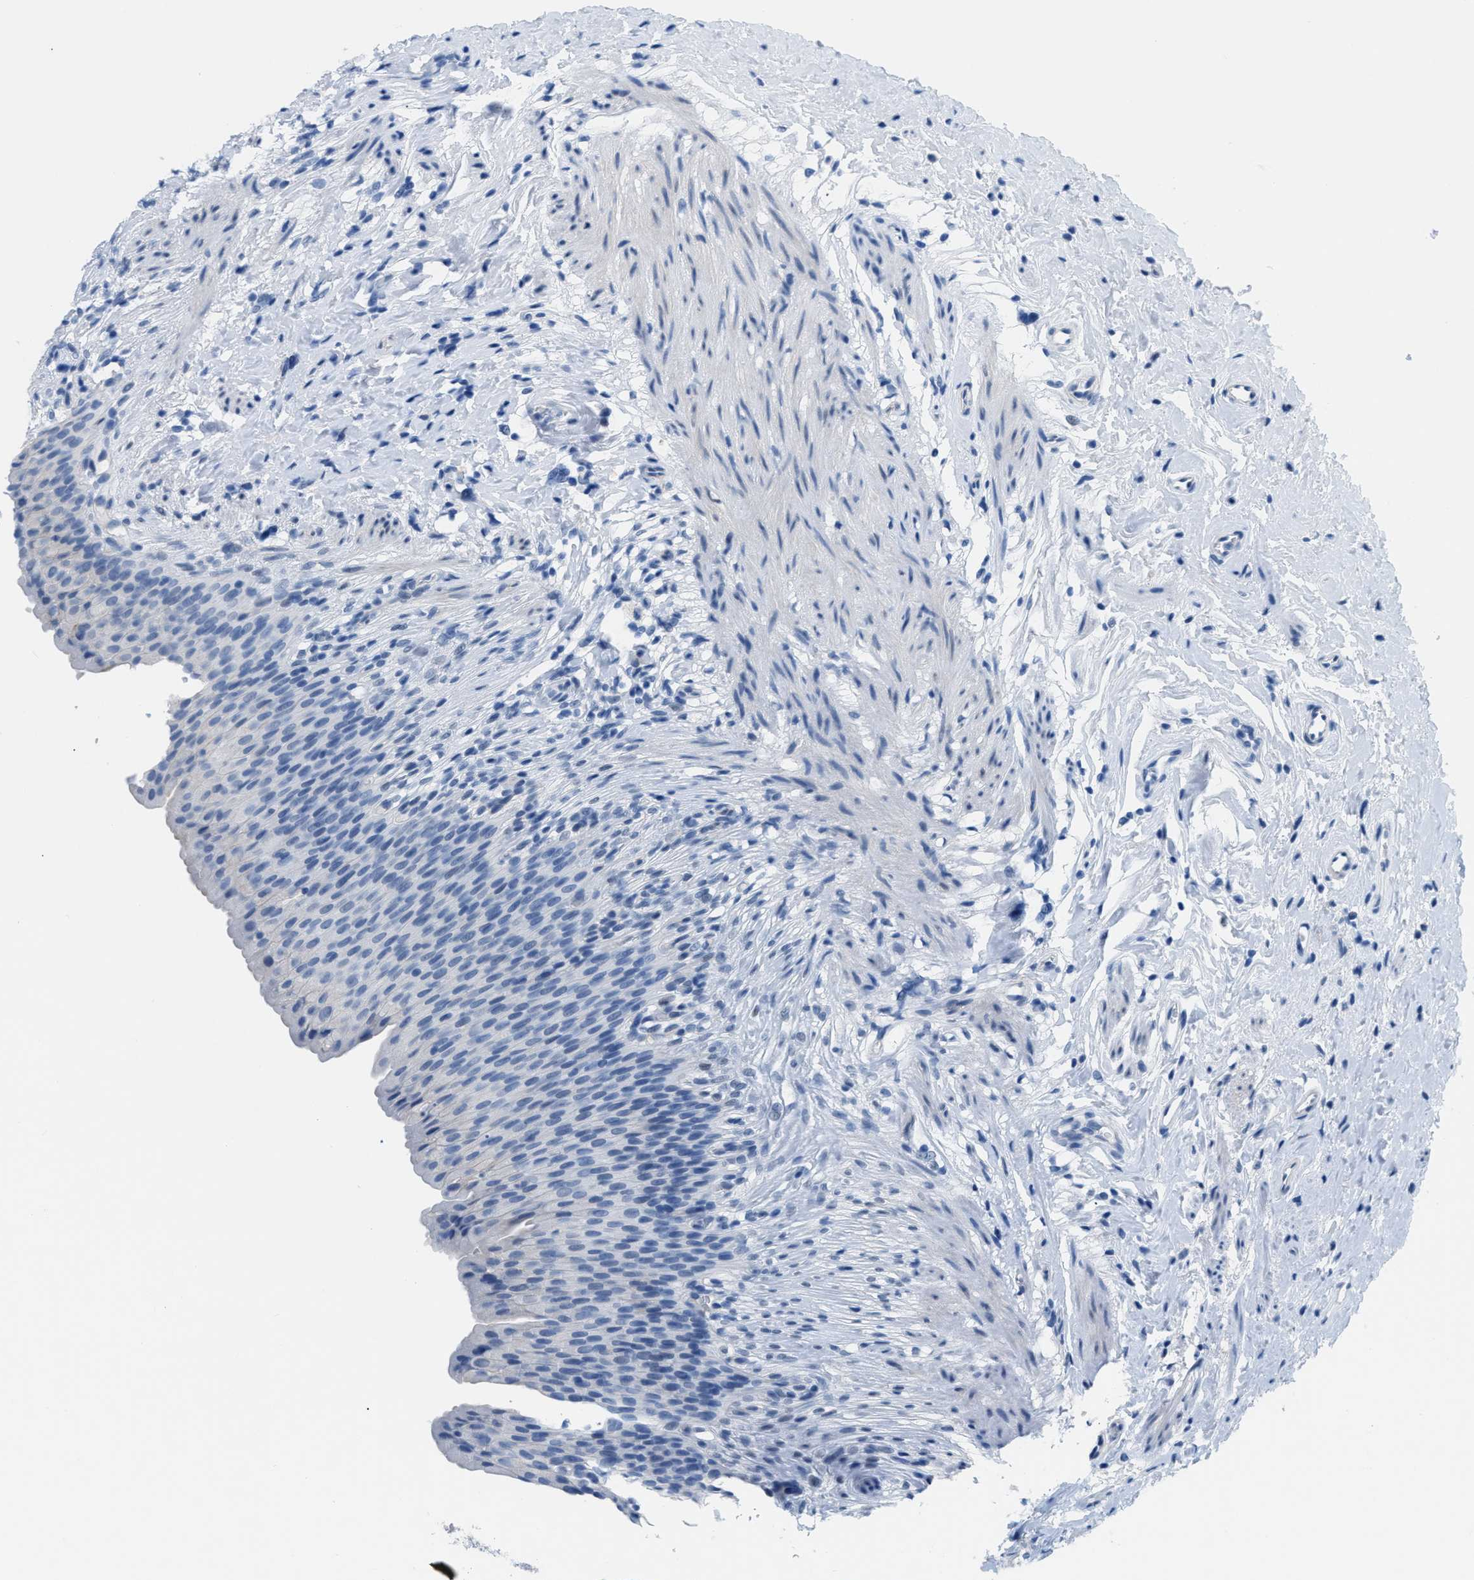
{"staining": {"intensity": "negative", "quantity": "none", "location": "none"}, "tissue": "urinary bladder", "cell_type": "Urothelial cells", "image_type": "normal", "snomed": [{"axis": "morphology", "description": "Normal tissue, NOS"}, {"axis": "topography", "description": "Urinary bladder"}], "caption": "Protein analysis of benign urinary bladder reveals no significant staining in urothelial cells.", "gene": "FDCSP", "patient": {"sex": "female", "age": 79}}